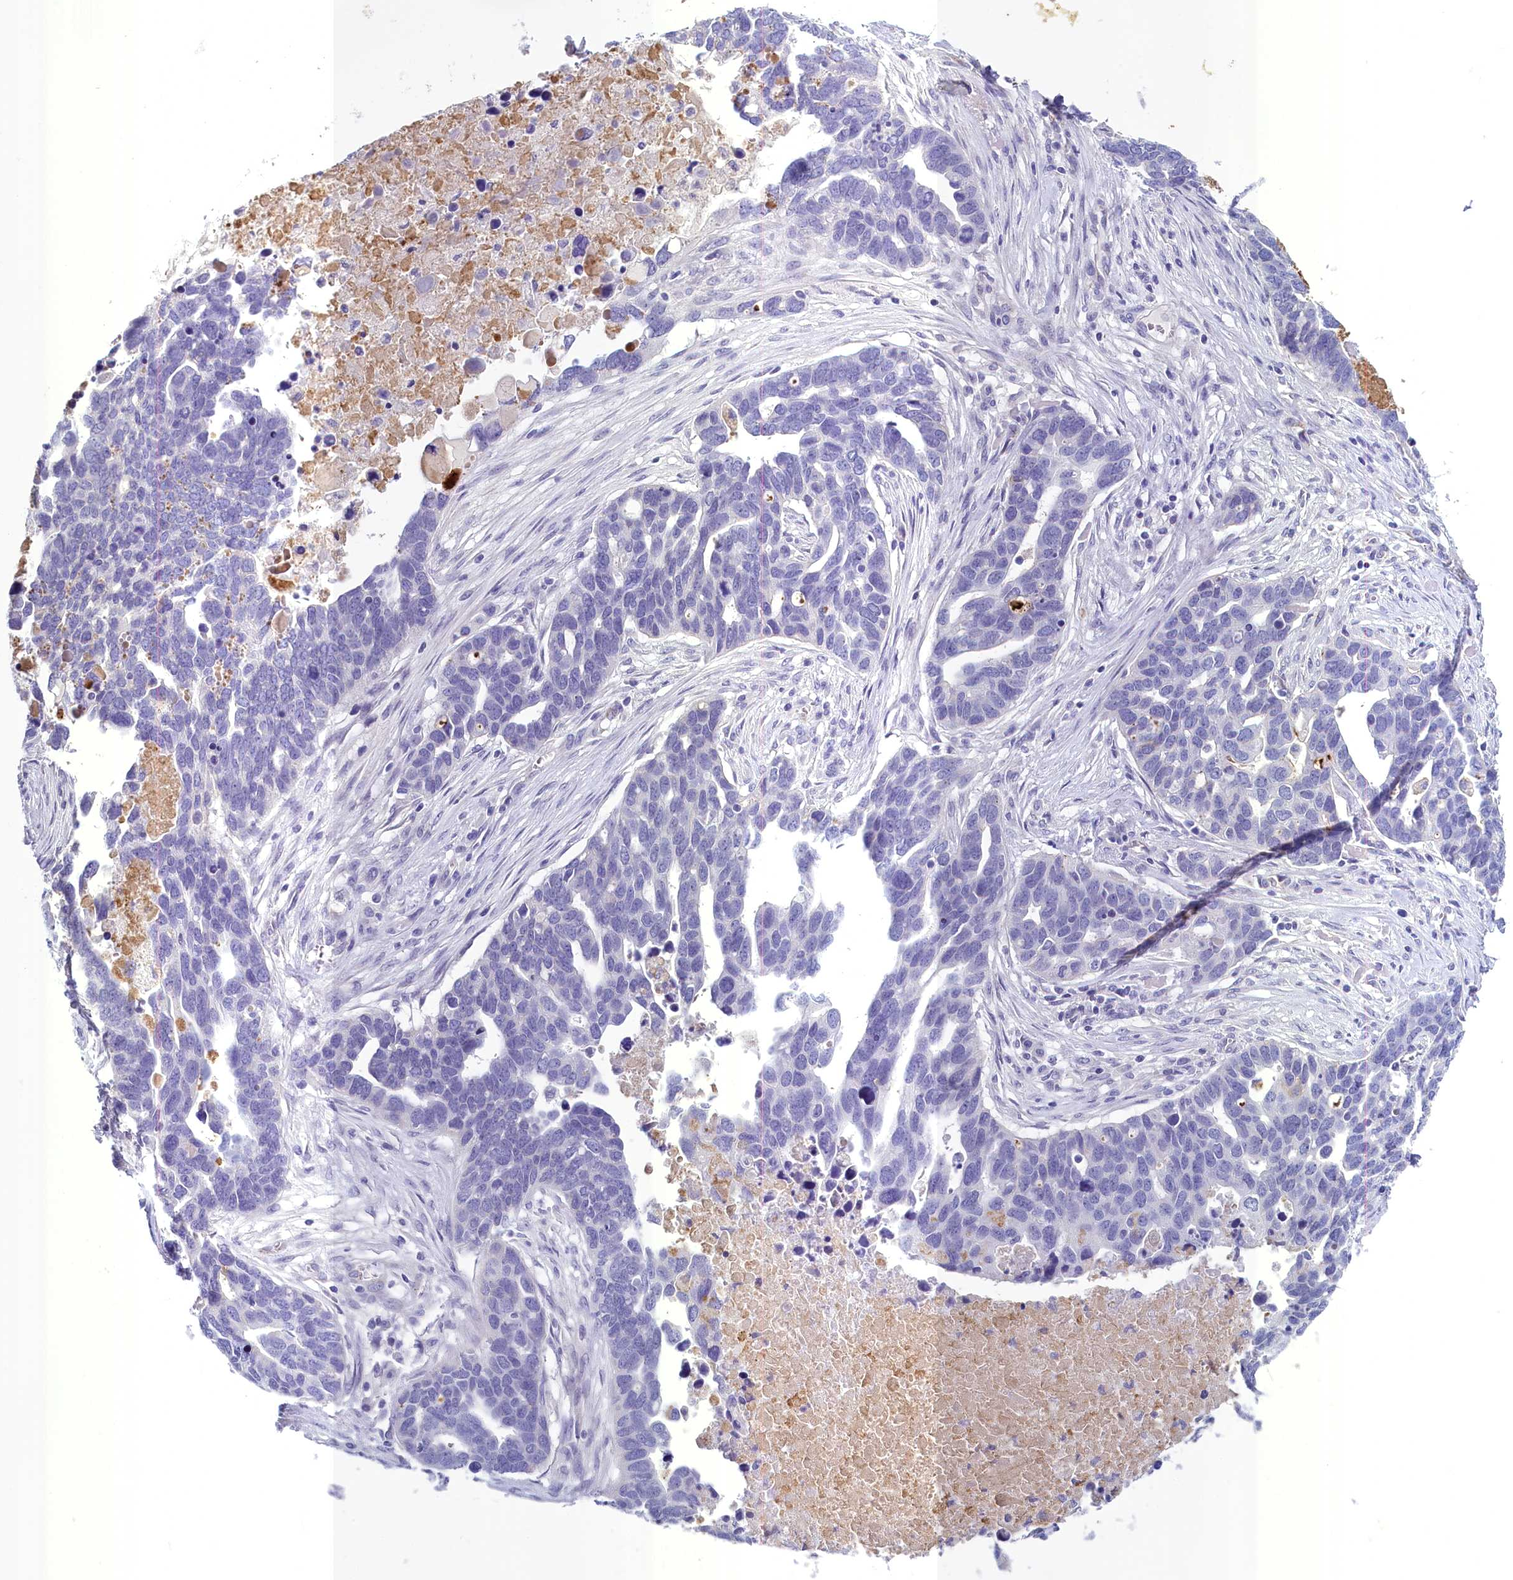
{"staining": {"intensity": "negative", "quantity": "none", "location": "none"}, "tissue": "ovarian cancer", "cell_type": "Tumor cells", "image_type": "cancer", "snomed": [{"axis": "morphology", "description": "Cystadenocarcinoma, serous, NOS"}, {"axis": "topography", "description": "Ovary"}], "caption": "Tumor cells are negative for brown protein staining in serous cystadenocarcinoma (ovarian).", "gene": "INSC", "patient": {"sex": "female", "age": 54}}